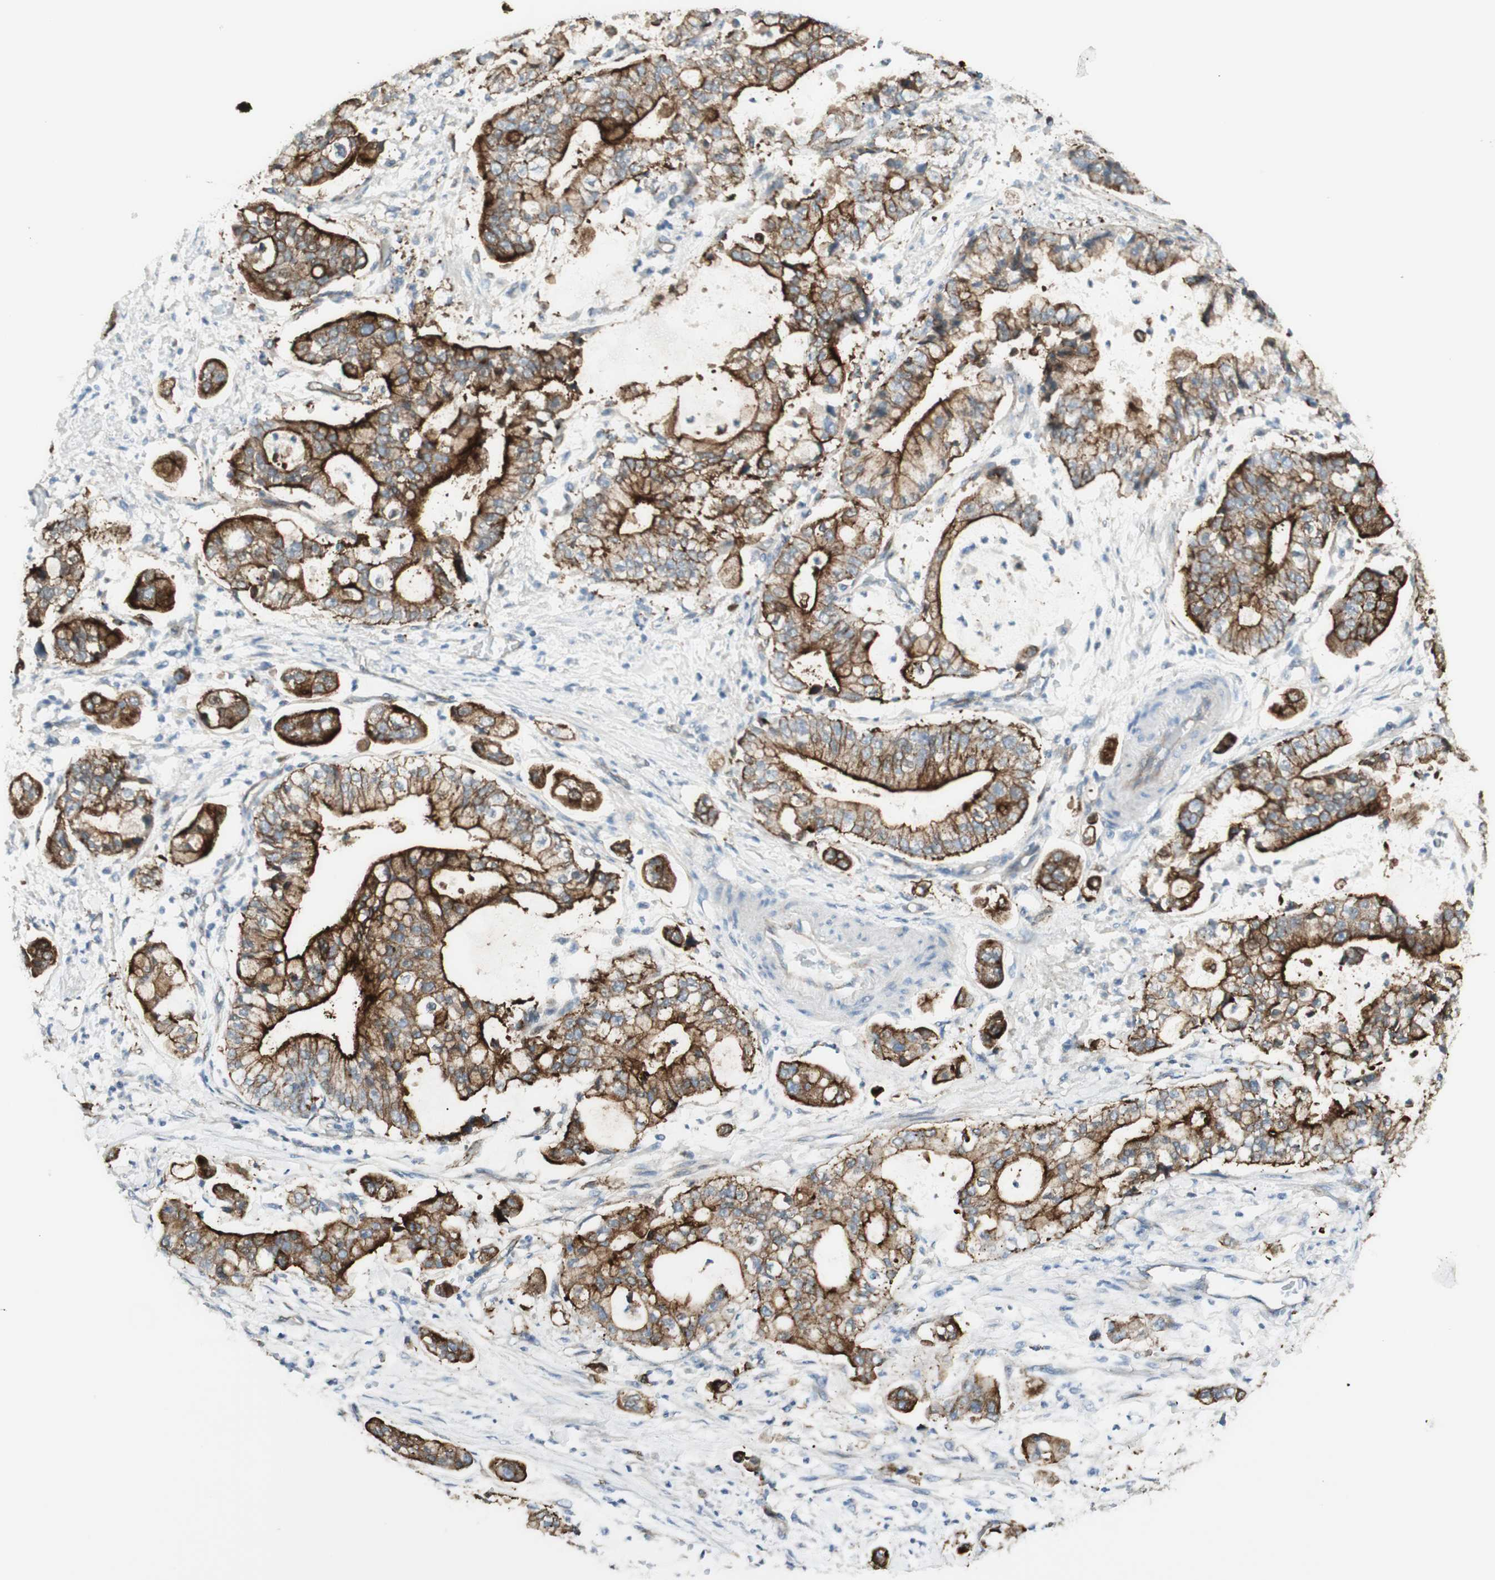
{"staining": {"intensity": "strong", "quantity": "25%-75%", "location": "cytoplasmic/membranous"}, "tissue": "stomach cancer", "cell_type": "Tumor cells", "image_type": "cancer", "snomed": [{"axis": "morphology", "description": "Adenocarcinoma, NOS"}, {"axis": "topography", "description": "Stomach"}], "caption": "Stomach cancer (adenocarcinoma) tissue shows strong cytoplasmic/membranous expression in about 25%-75% of tumor cells", "gene": "MYO6", "patient": {"sex": "male", "age": 76}}